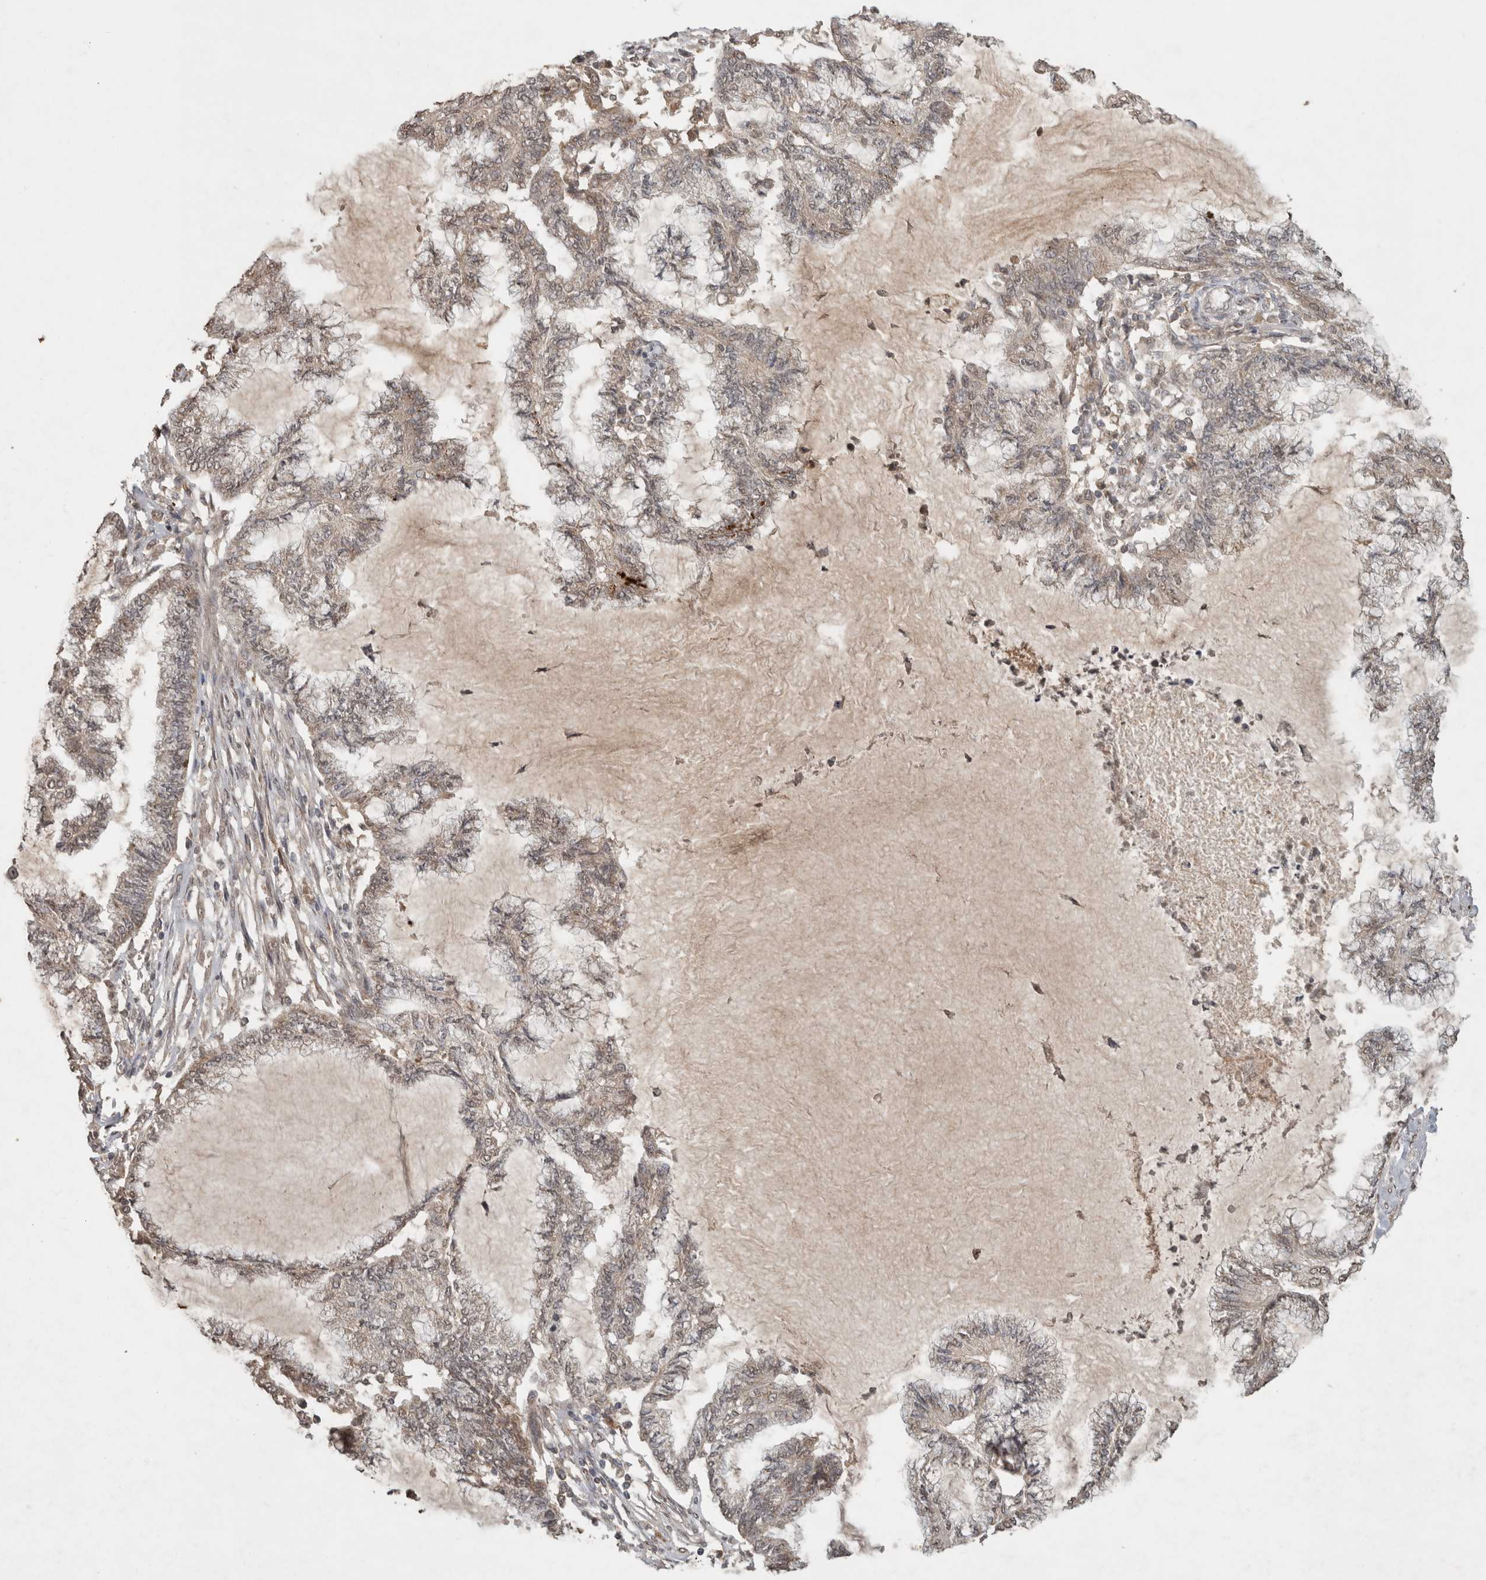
{"staining": {"intensity": "weak", "quantity": "25%-75%", "location": "cytoplasmic/membranous"}, "tissue": "endometrial cancer", "cell_type": "Tumor cells", "image_type": "cancer", "snomed": [{"axis": "morphology", "description": "Adenocarcinoma, NOS"}, {"axis": "topography", "description": "Endometrium"}], "caption": "Approximately 25%-75% of tumor cells in human adenocarcinoma (endometrial) demonstrate weak cytoplasmic/membranous protein expression as visualized by brown immunohistochemical staining.", "gene": "FAM3A", "patient": {"sex": "female", "age": 86}}